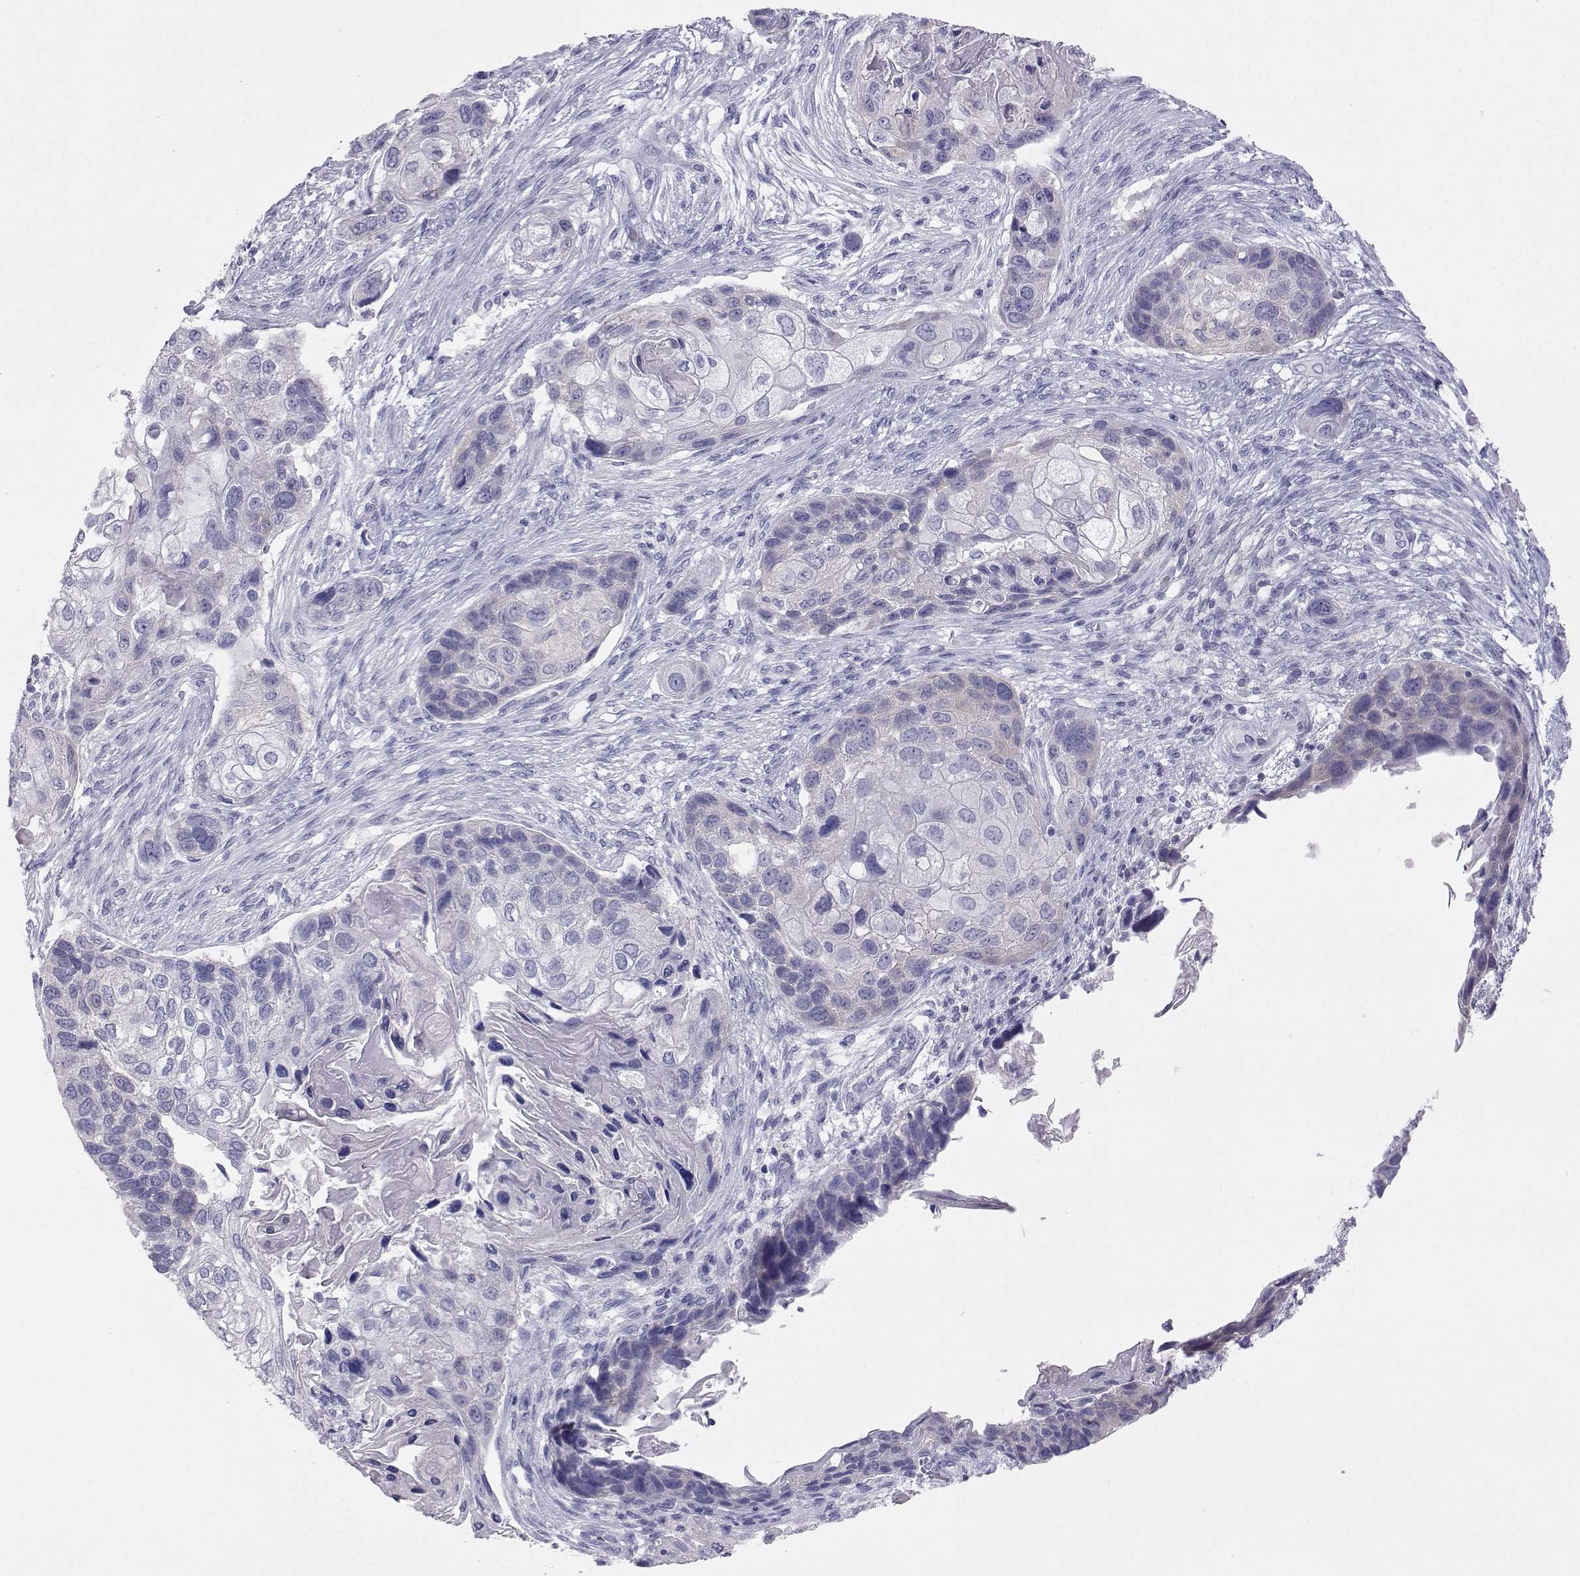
{"staining": {"intensity": "negative", "quantity": "none", "location": "none"}, "tissue": "lung cancer", "cell_type": "Tumor cells", "image_type": "cancer", "snomed": [{"axis": "morphology", "description": "Squamous cell carcinoma, NOS"}, {"axis": "topography", "description": "Lung"}], "caption": "DAB immunohistochemical staining of human squamous cell carcinoma (lung) exhibits no significant expression in tumor cells.", "gene": "PLIN4", "patient": {"sex": "male", "age": 69}}